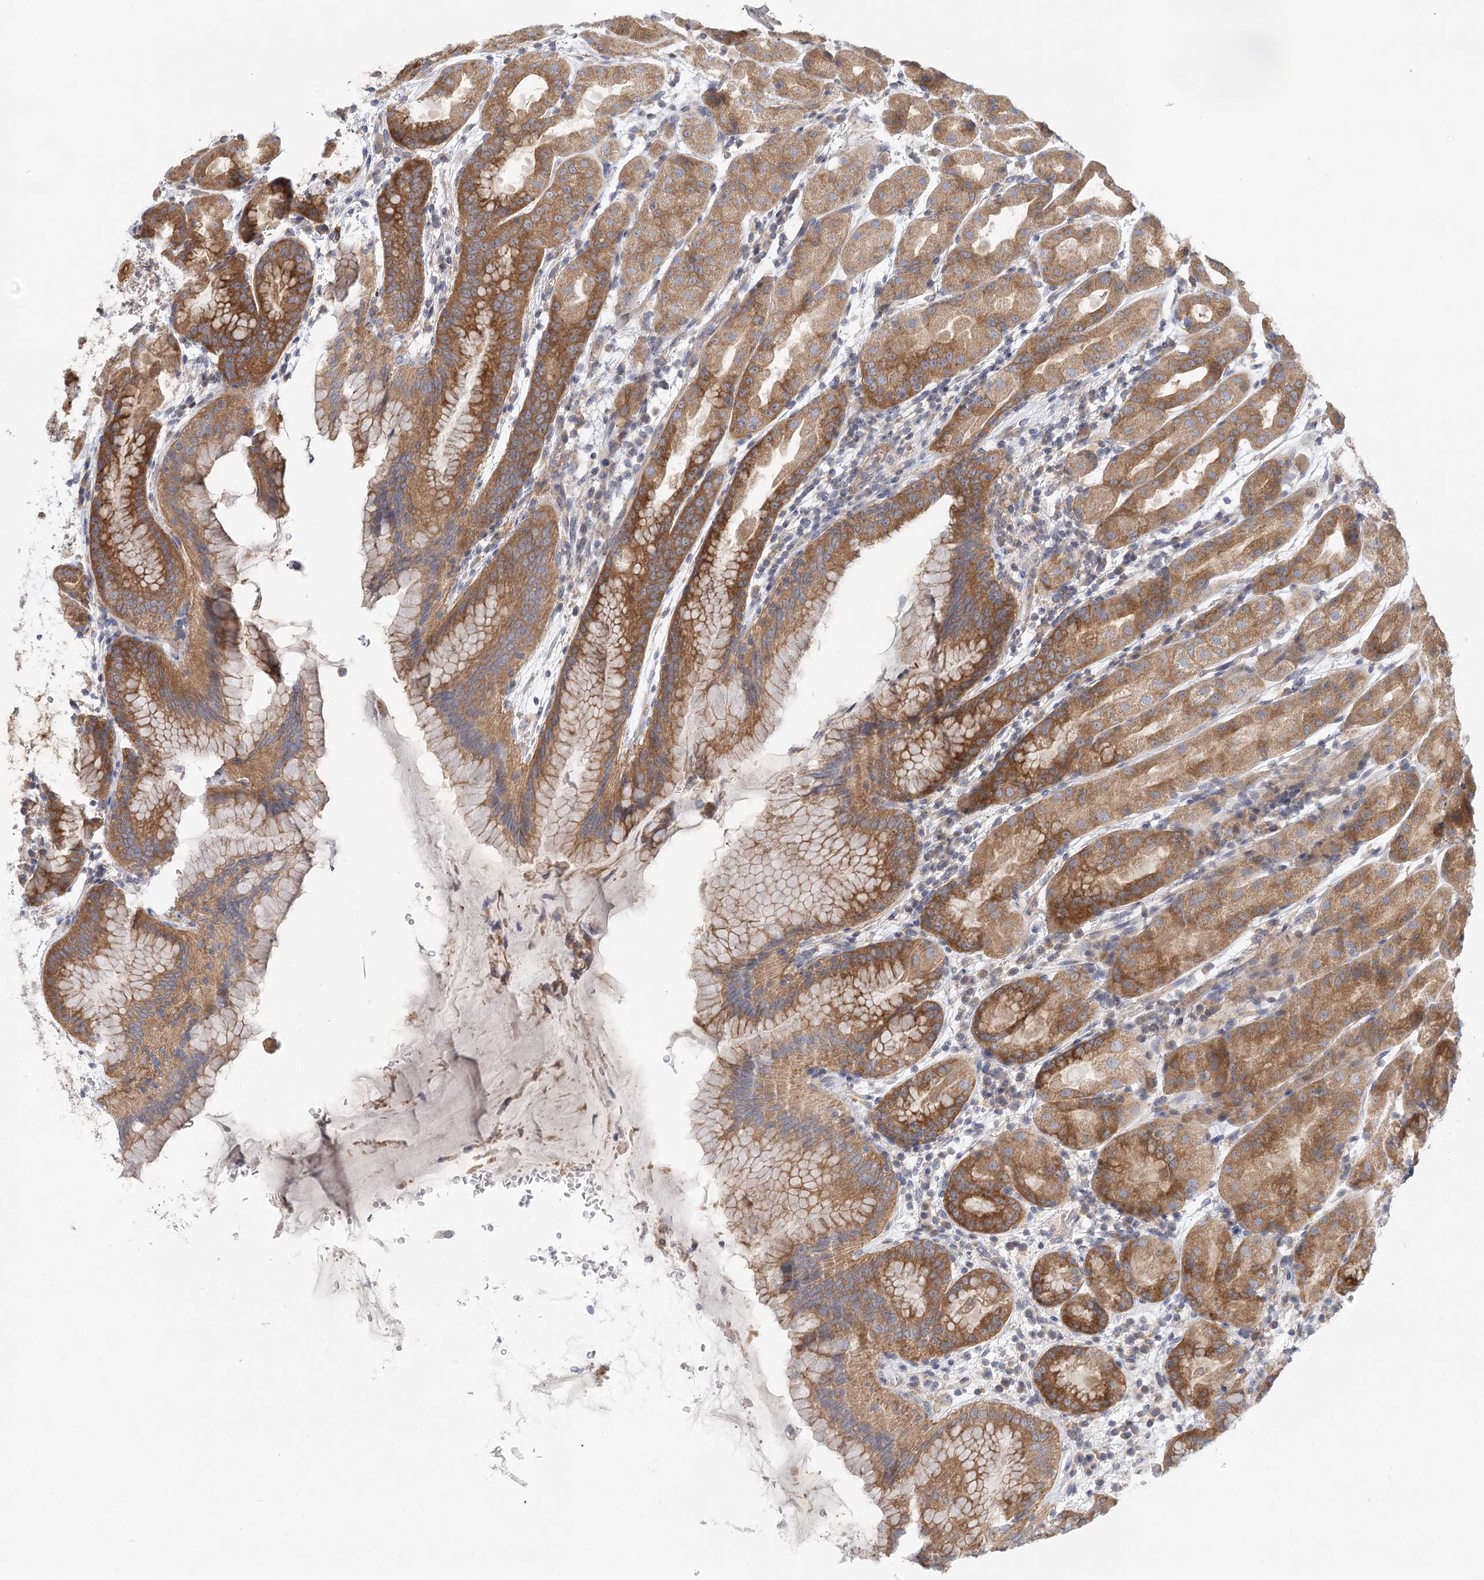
{"staining": {"intensity": "moderate", "quantity": ">75%", "location": "cytoplasmic/membranous"}, "tissue": "stomach", "cell_type": "Glandular cells", "image_type": "normal", "snomed": [{"axis": "morphology", "description": "Normal tissue, NOS"}, {"axis": "topography", "description": "Stomach"}], "caption": "Immunohistochemistry of normal human stomach demonstrates medium levels of moderate cytoplasmic/membranous staining in about >75% of glandular cells. (DAB IHC with brightfield microscopy, high magnification).", "gene": "UMPS", "patient": {"sex": "female", "age": 79}}